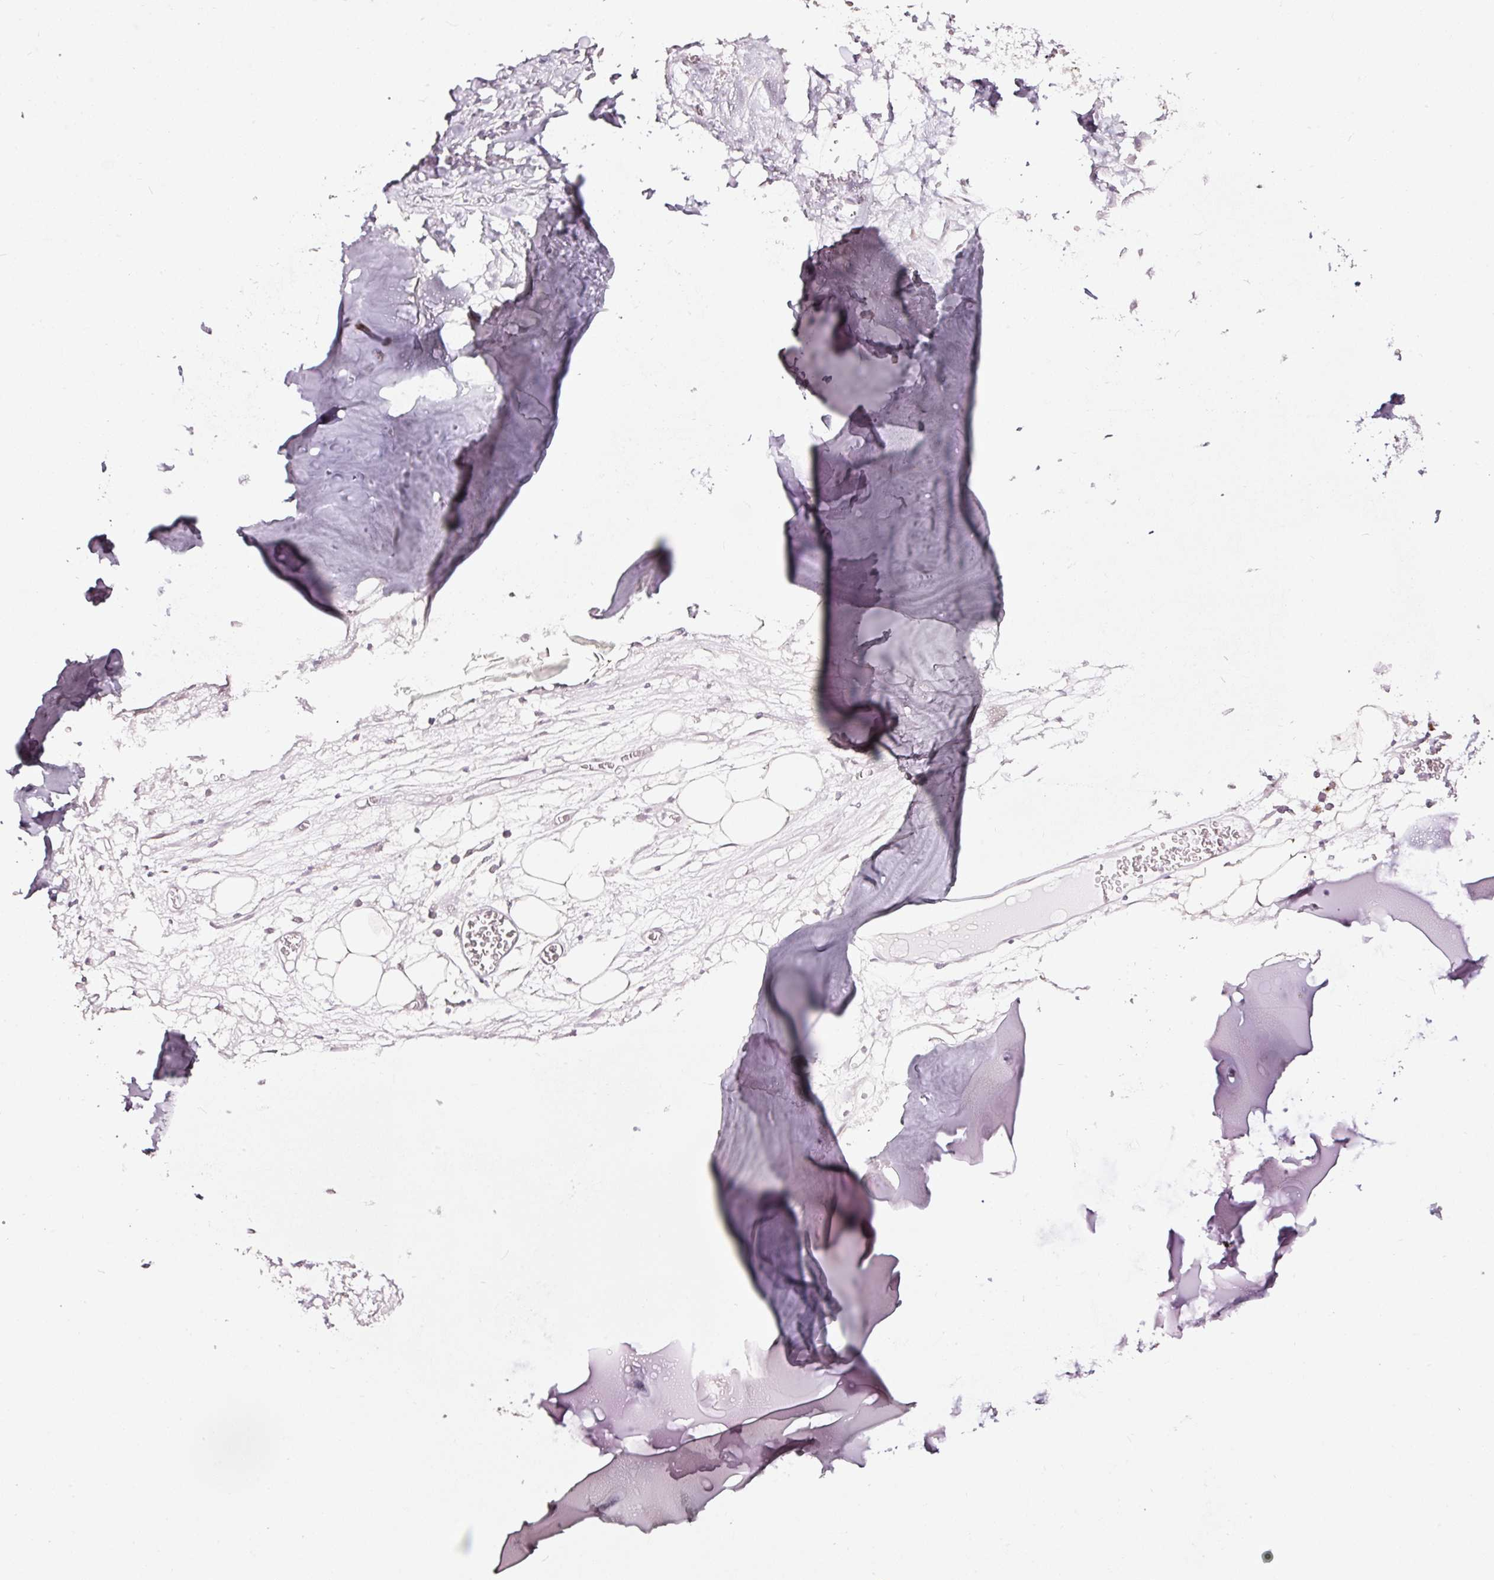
{"staining": {"intensity": "weak", "quantity": "<25%", "location": "cytoplasmic/membranous"}, "tissue": "adipose tissue", "cell_type": "Adipocytes", "image_type": "normal", "snomed": [{"axis": "morphology", "description": "Normal tissue, NOS"}, {"axis": "topography", "description": "Cartilage tissue"}], "caption": "This micrograph is of benign adipose tissue stained with immunohistochemistry to label a protein in brown with the nuclei are counter-stained blue. There is no positivity in adipocytes.", "gene": "TPM1", "patient": {"sex": "male", "age": 57}}